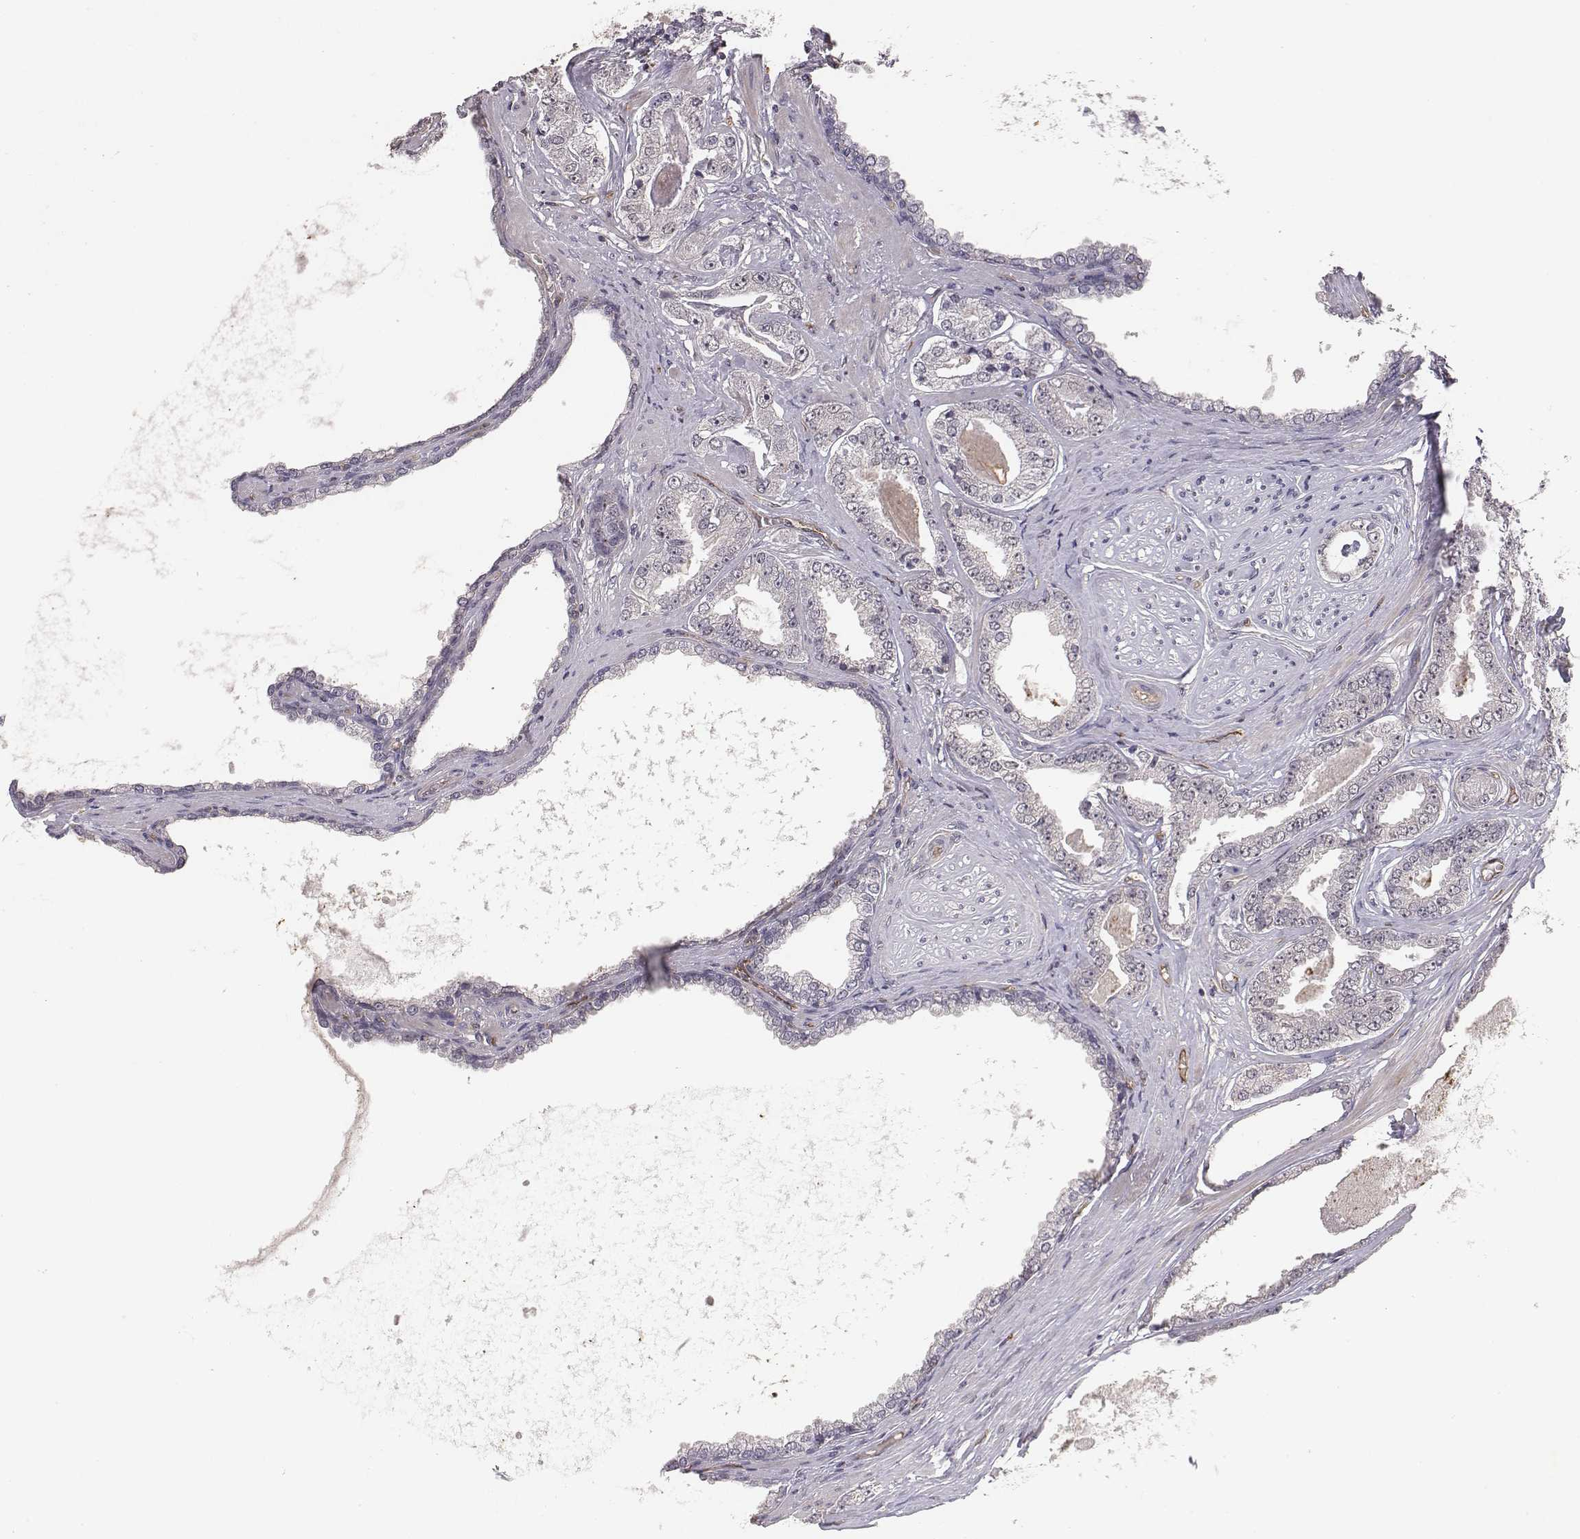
{"staining": {"intensity": "negative", "quantity": "none", "location": "none"}, "tissue": "prostate cancer", "cell_type": "Tumor cells", "image_type": "cancer", "snomed": [{"axis": "morphology", "description": "Adenocarcinoma, NOS"}, {"axis": "topography", "description": "Prostate"}], "caption": "An image of prostate adenocarcinoma stained for a protein shows no brown staining in tumor cells. The staining is performed using DAB brown chromogen with nuclei counter-stained in using hematoxylin.", "gene": "PTPRG", "patient": {"sex": "male", "age": 64}}